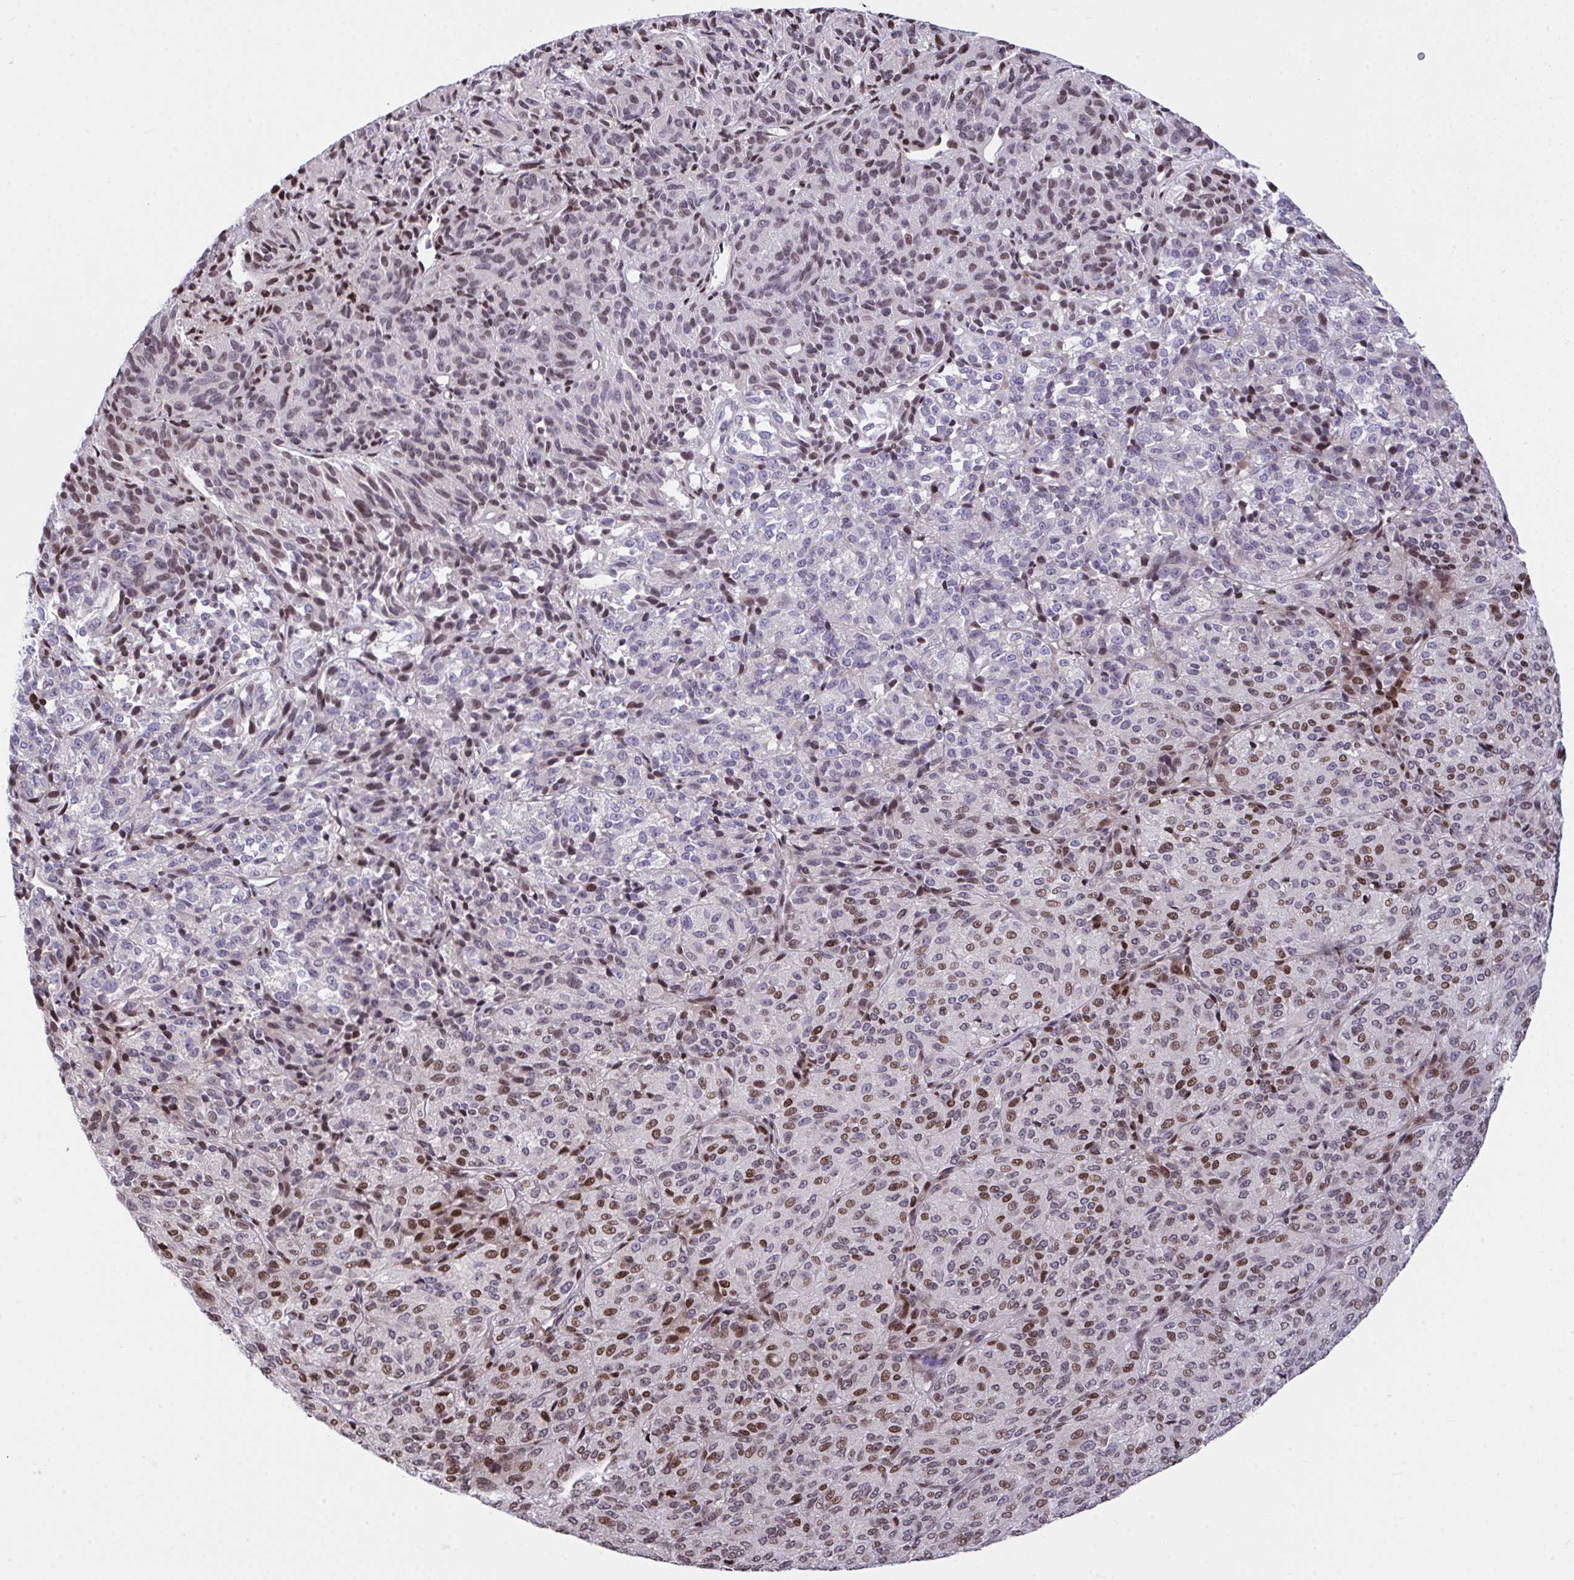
{"staining": {"intensity": "moderate", "quantity": "25%-75%", "location": "nuclear"}, "tissue": "melanoma", "cell_type": "Tumor cells", "image_type": "cancer", "snomed": [{"axis": "morphology", "description": "Malignant melanoma, Metastatic site"}, {"axis": "topography", "description": "Brain"}], "caption": "Immunohistochemistry (IHC) micrograph of neoplastic tissue: human malignant melanoma (metastatic site) stained using immunohistochemistry (IHC) displays medium levels of moderate protein expression localized specifically in the nuclear of tumor cells, appearing as a nuclear brown color.", "gene": "RAPGEF5", "patient": {"sex": "female", "age": 56}}